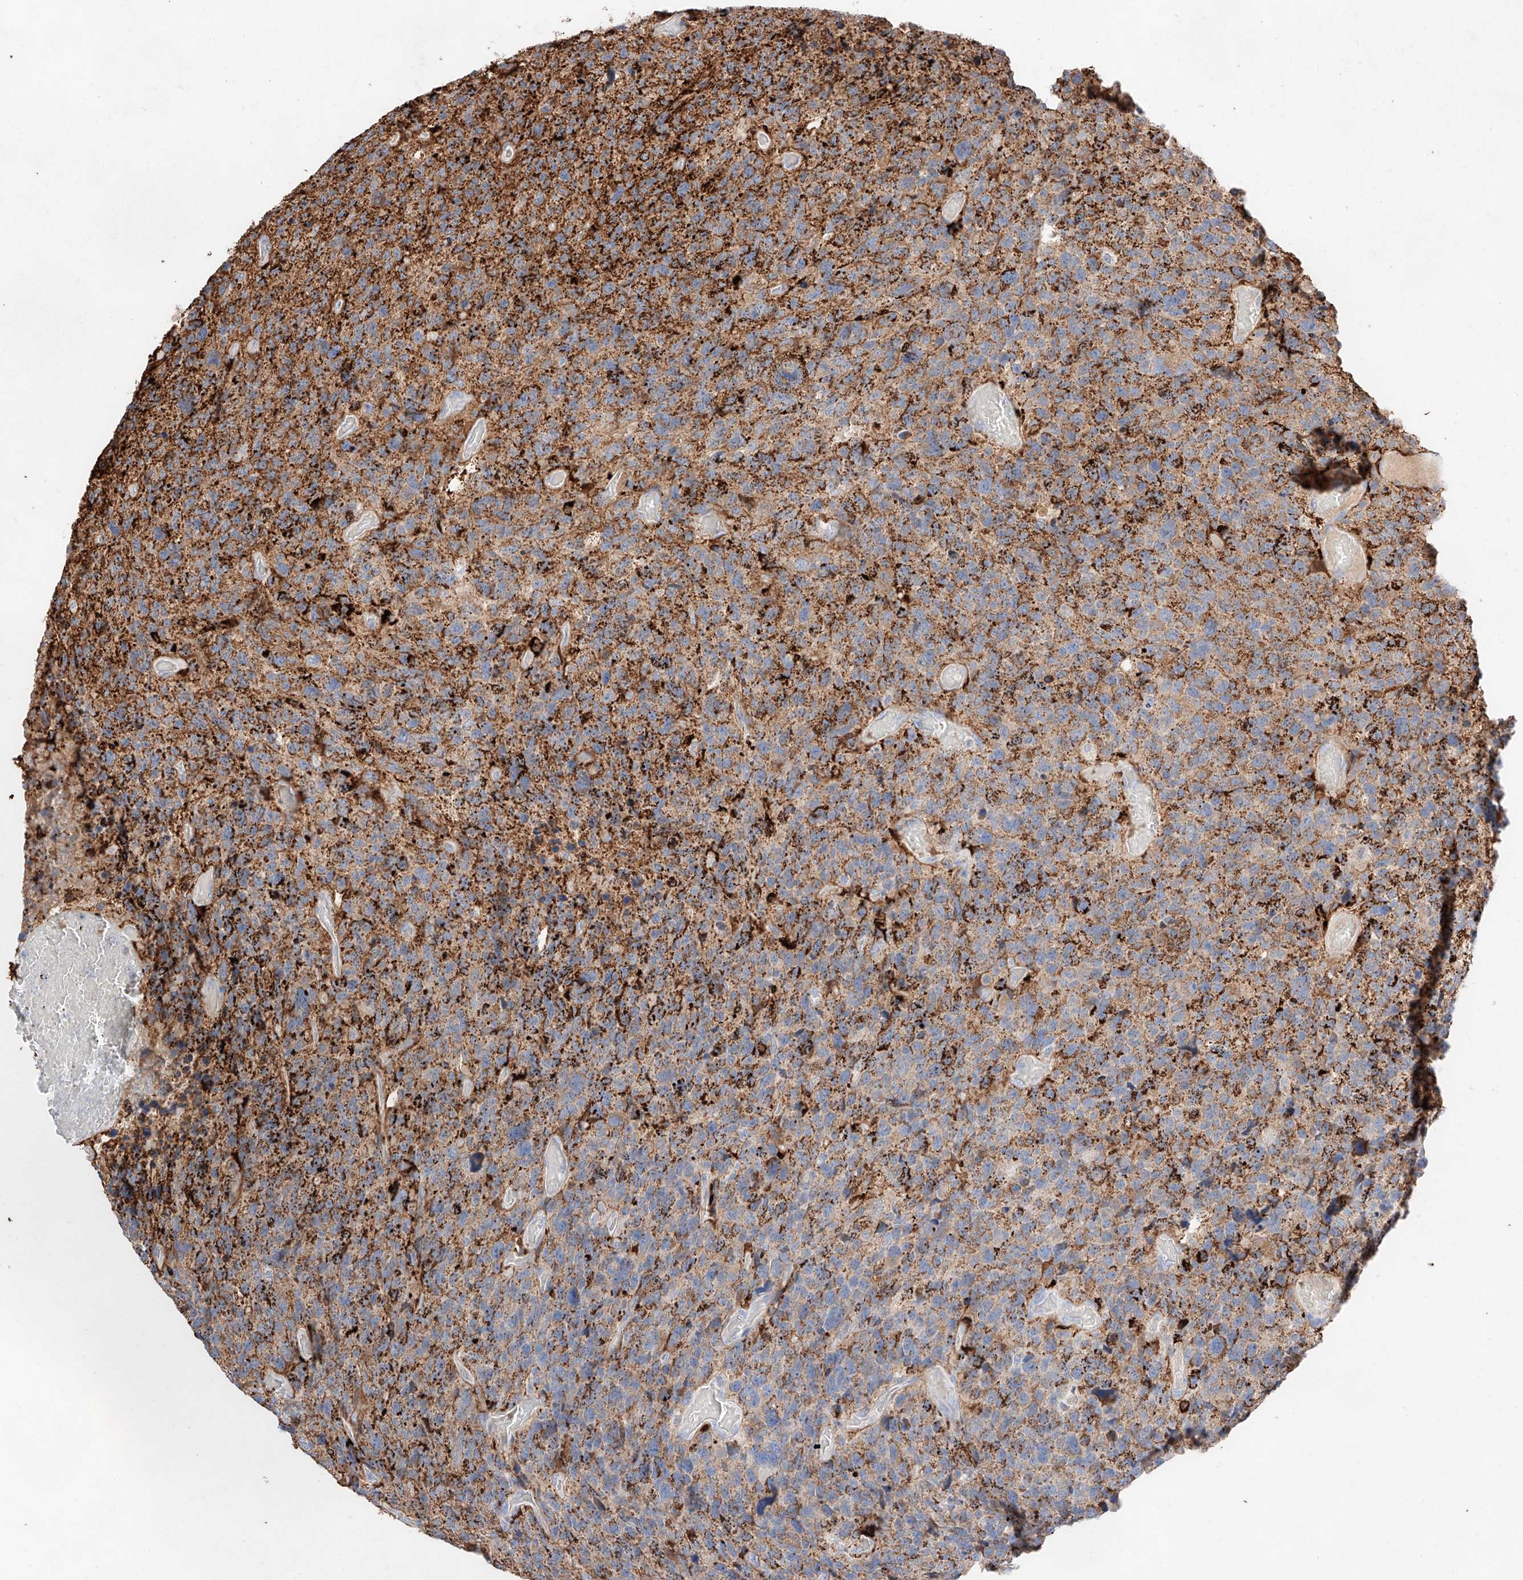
{"staining": {"intensity": "moderate", "quantity": "<25%", "location": "cytoplasmic/membranous"}, "tissue": "glioma", "cell_type": "Tumor cells", "image_type": "cancer", "snomed": [{"axis": "morphology", "description": "Glioma, malignant, High grade"}, {"axis": "topography", "description": "Brain"}], "caption": "Immunohistochemistry (IHC) of human glioma exhibits low levels of moderate cytoplasmic/membranous expression in about <25% of tumor cells.", "gene": "ATP9B", "patient": {"sex": "male", "age": 69}}